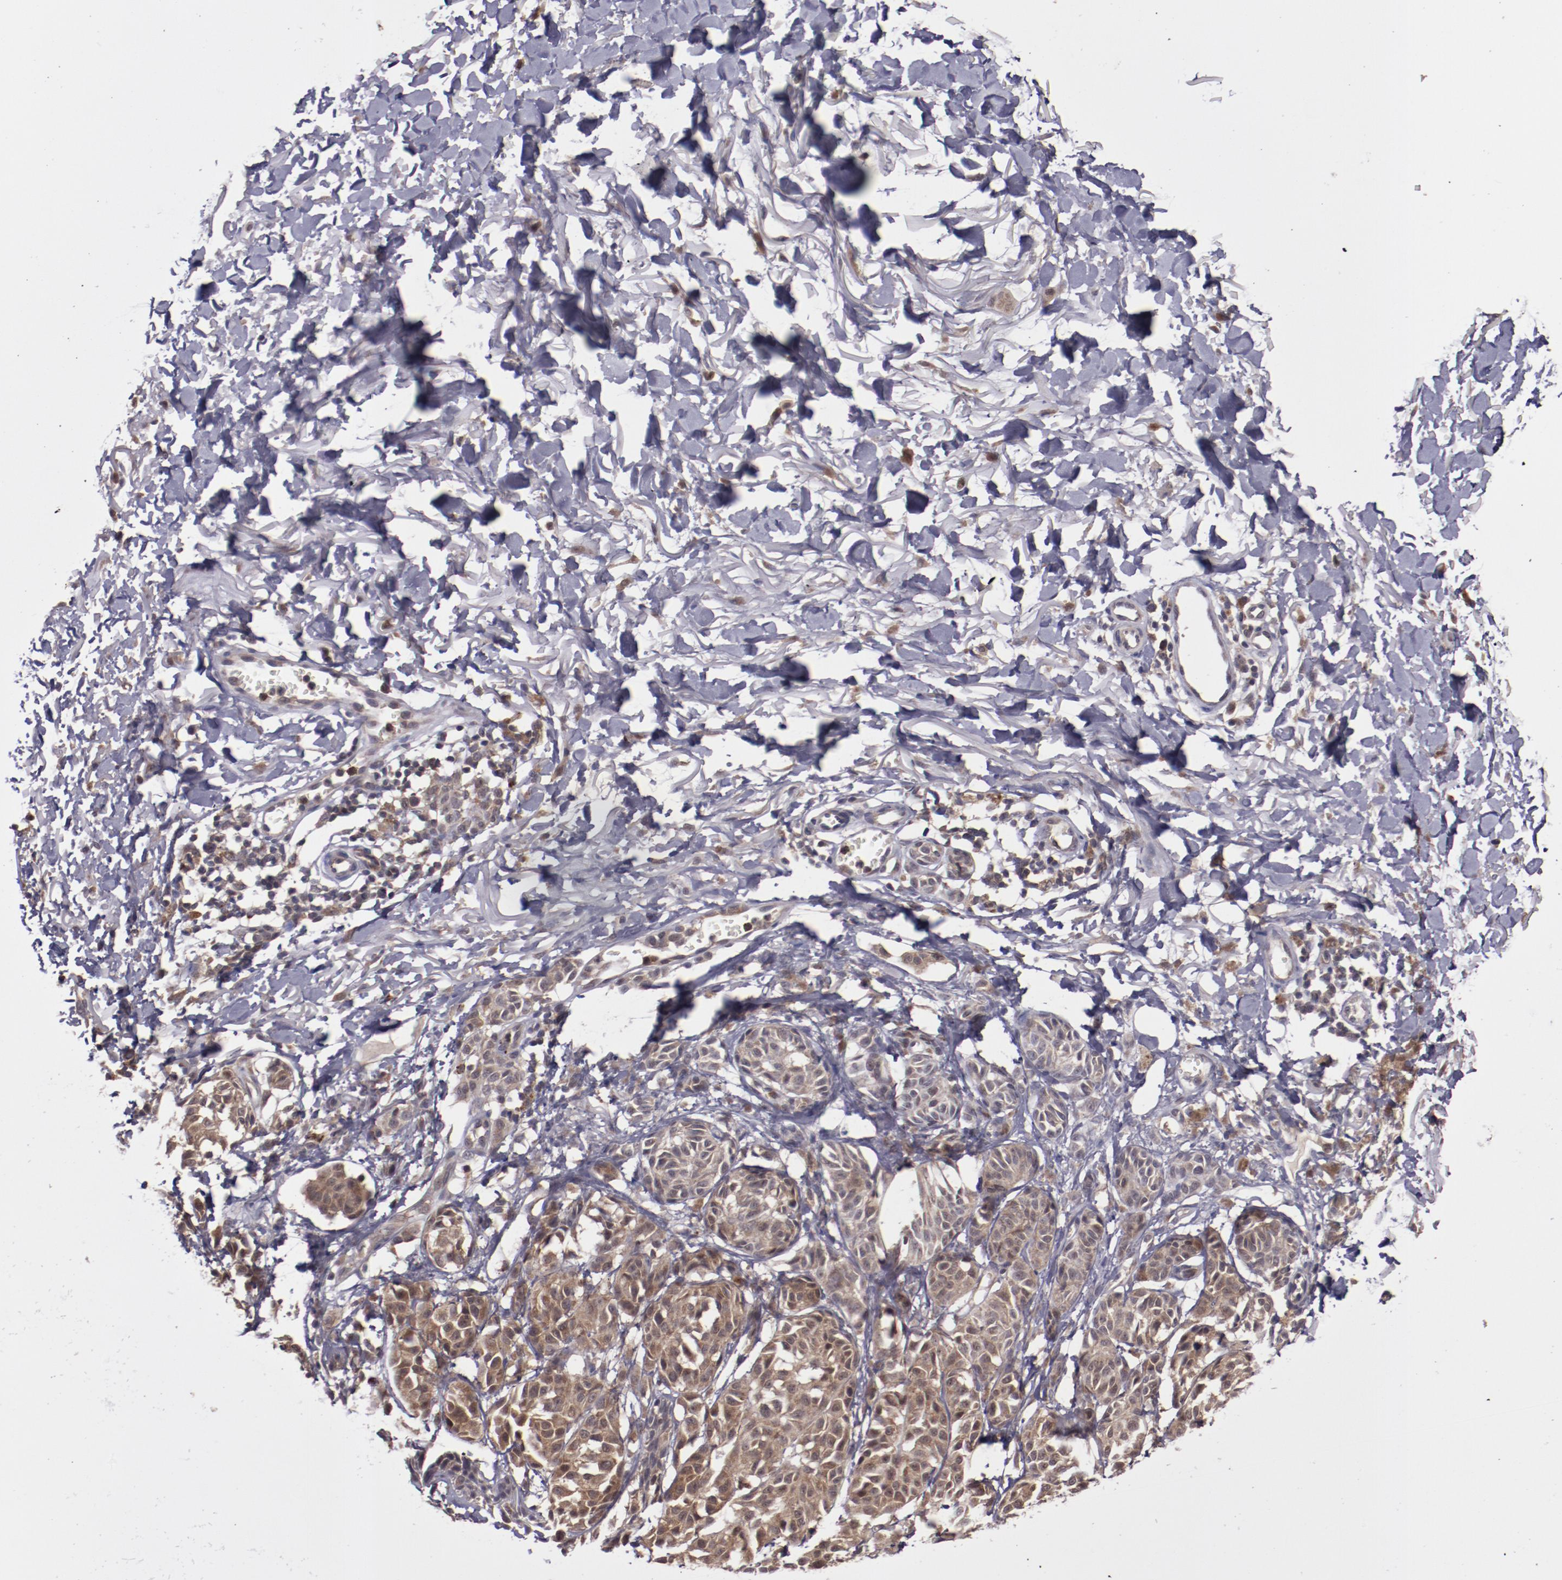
{"staining": {"intensity": "moderate", "quantity": ">75%", "location": "cytoplasmic/membranous"}, "tissue": "melanoma", "cell_type": "Tumor cells", "image_type": "cancer", "snomed": [{"axis": "morphology", "description": "Malignant melanoma, NOS"}, {"axis": "topography", "description": "Skin"}], "caption": "Human malignant melanoma stained with a brown dye displays moderate cytoplasmic/membranous positive expression in about >75% of tumor cells.", "gene": "FTSJ1", "patient": {"sex": "male", "age": 76}}